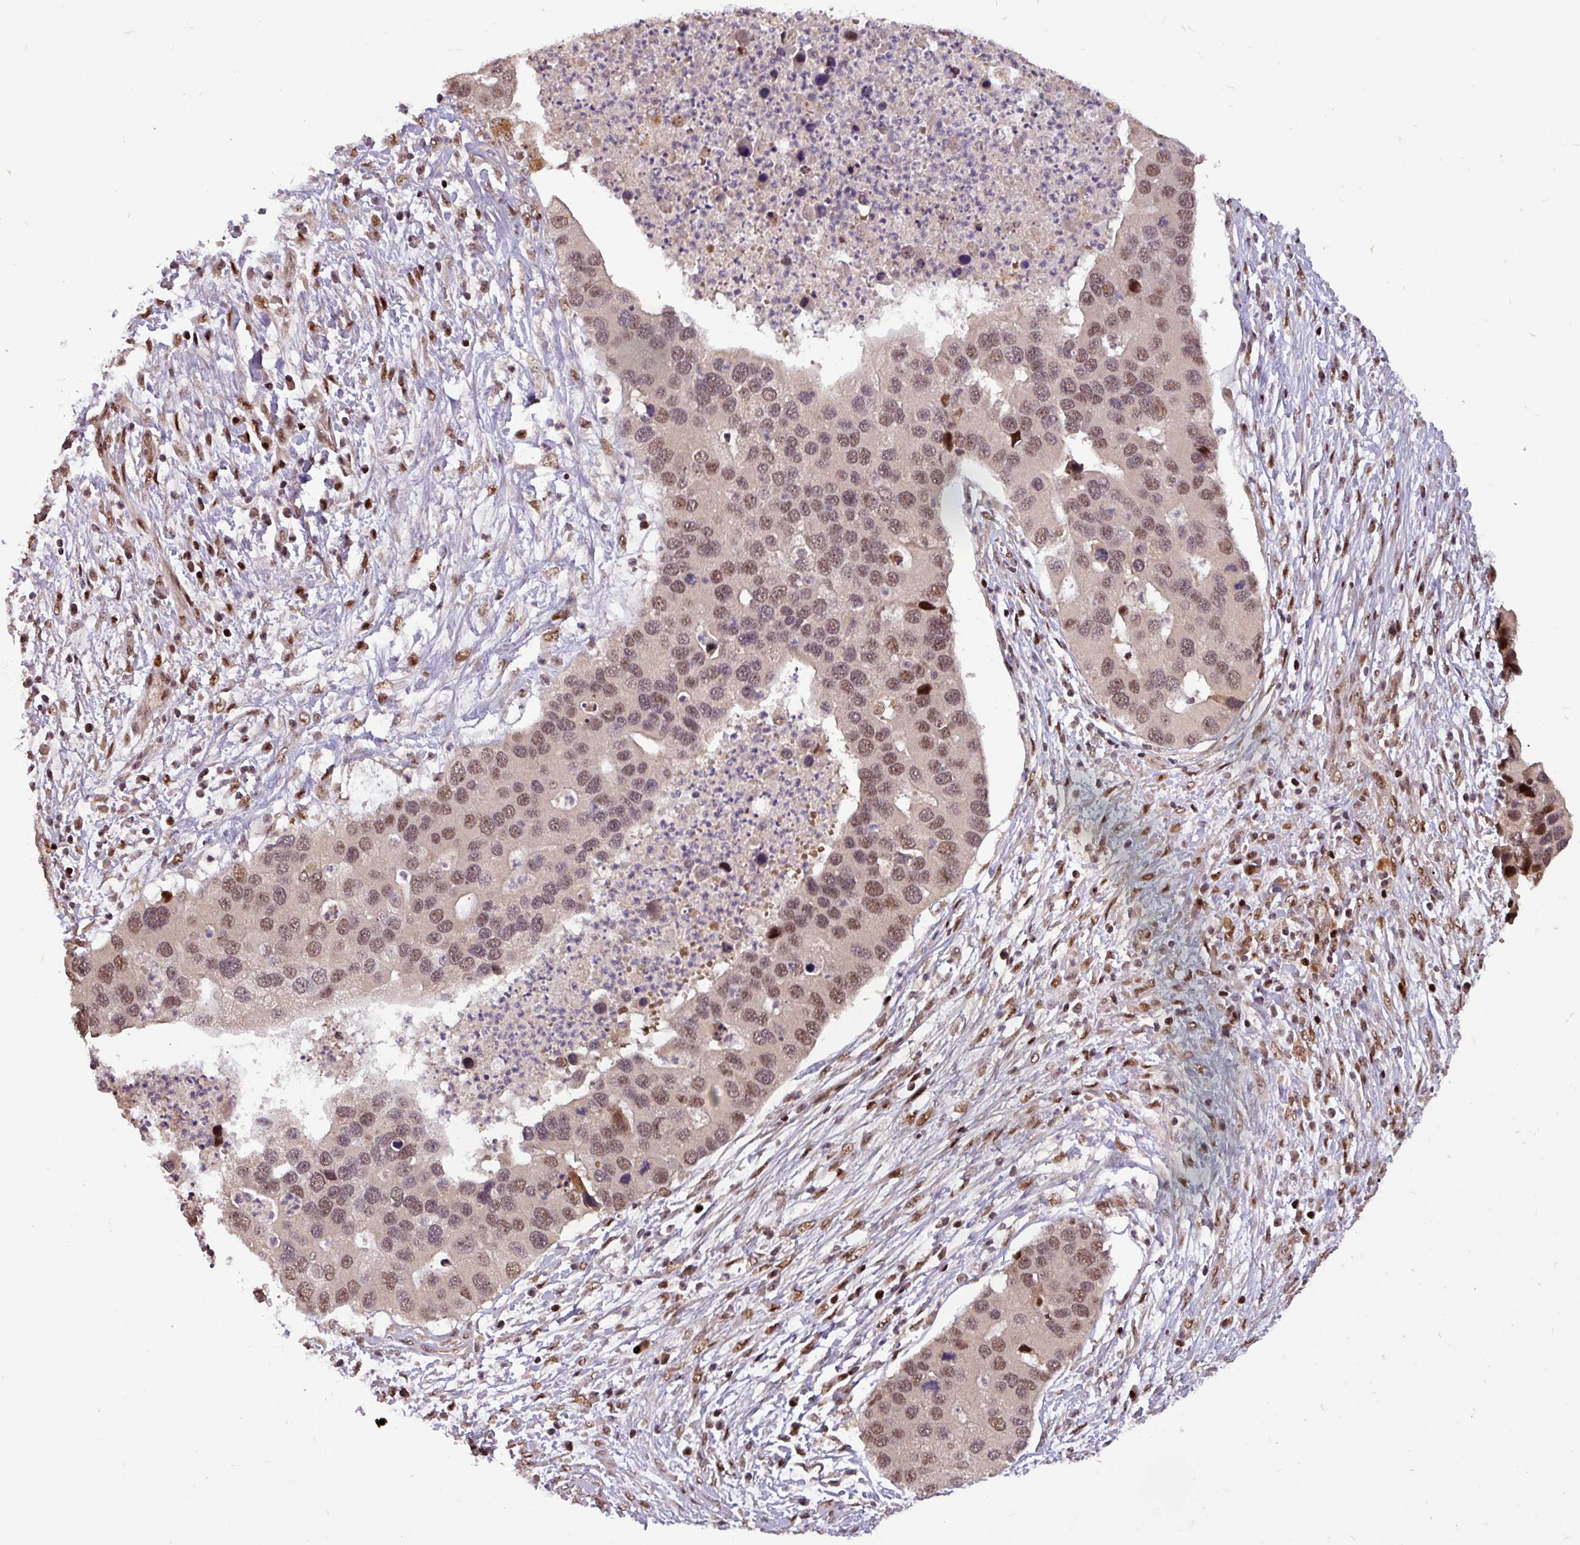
{"staining": {"intensity": "moderate", "quantity": ">75%", "location": "nuclear"}, "tissue": "lung cancer", "cell_type": "Tumor cells", "image_type": "cancer", "snomed": [{"axis": "morphology", "description": "Aneuploidy"}, {"axis": "morphology", "description": "Adenocarcinoma, NOS"}, {"axis": "topography", "description": "Lymph node"}, {"axis": "topography", "description": "Lung"}], "caption": "An immunohistochemistry (IHC) image of tumor tissue is shown. Protein staining in brown highlights moderate nuclear positivity in lung cancer within tumor cells.", "gene": "SLC22A24", "patient": {"sex": "female", "age": 74}}